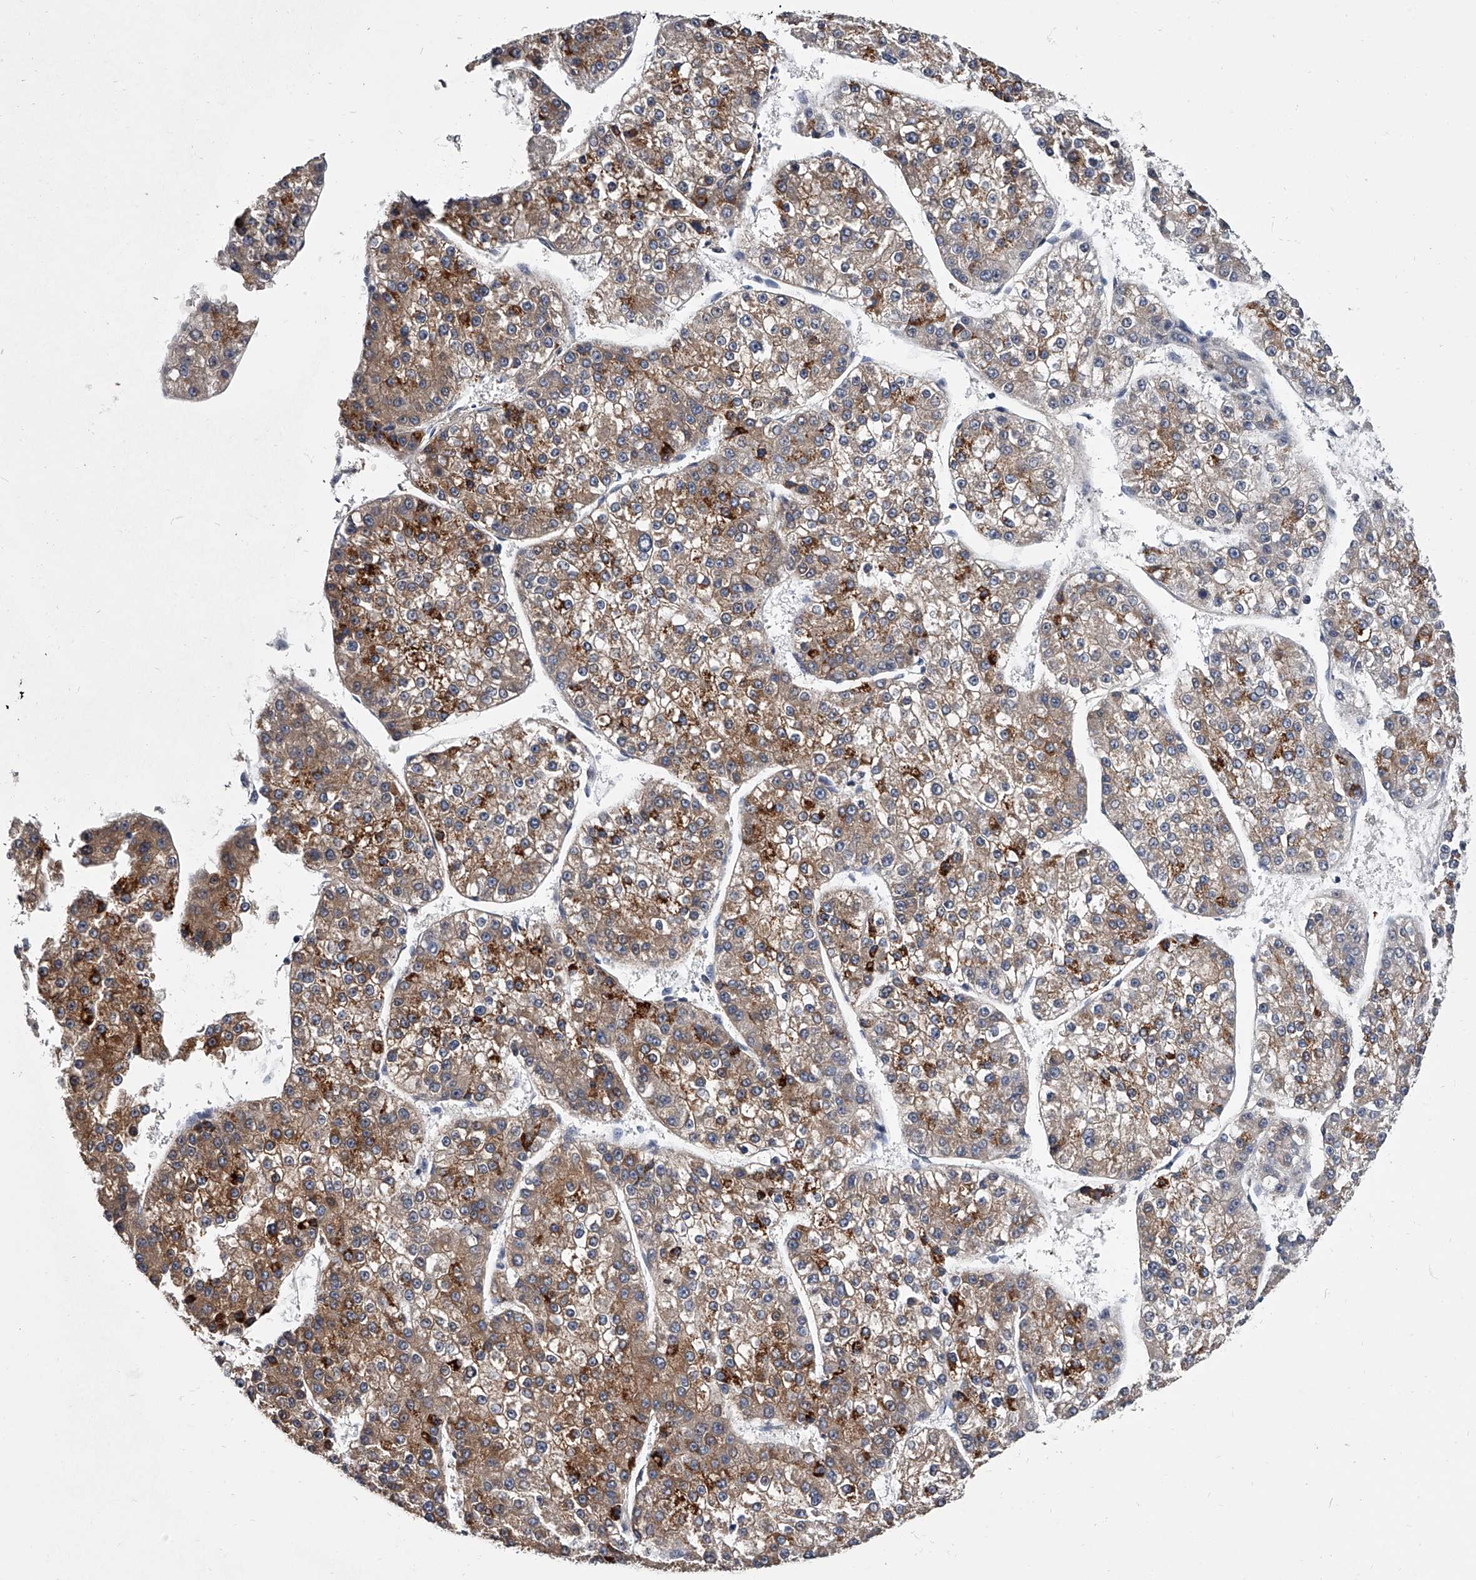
{"staining": {"intensity": "moderate", "quantity": ">75%", "location": "cytoplasmic/membranous"}, "tissue": "liver cancer", "cell_type": "Tumor cells", "image_type": "cancer", "snomed": [{"axis": "morphology", "description": "Carcinoma, Hepatocellular, NOS"}, {"axis": "topography", "description": "Liver"}], "caption": "Immunohistochemical staining of human hepatocellular carcinoma (liver) reveals medium levels of moderate cytoplasmic/membranous protein expression in approximately >75% of tumor cells.", "gene": "GAPVD1", "patient": {"sex": "female", "age": 73}}